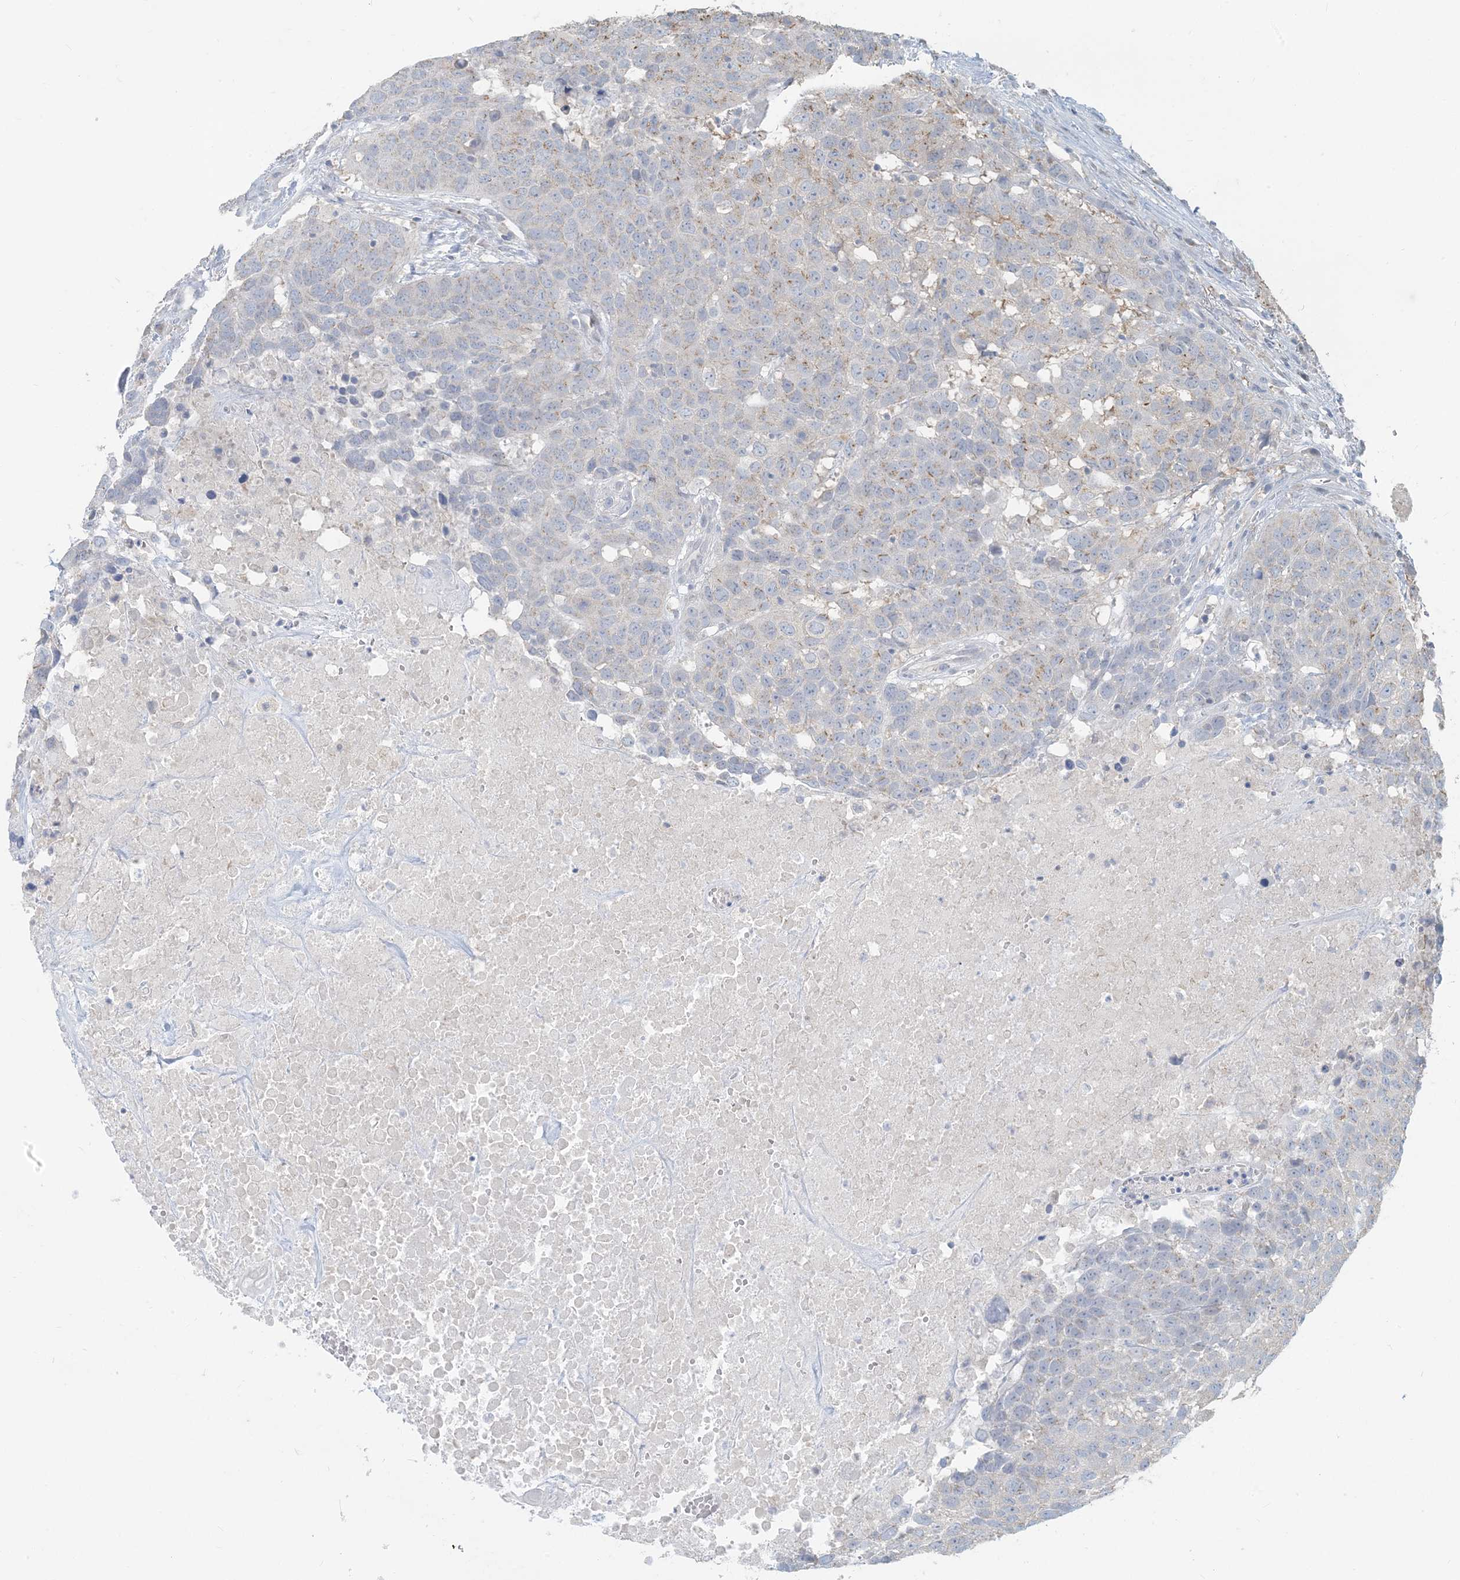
{"staining": {"intensity": "weak", "quantity": "<25%", "location": "cytoplasmic/membranous"}, "tissue": "head and neck cancer", "cell_type": "Tumor cells", "image_type": "cancer", "snomed": [{"axis": "morphology", "description": "Squamous cell carcinoma, NOS"}, {"axis": "topography", "description": "Head-Neck"}], "caption": "A high-resolution image shows immunohistochemistry staining of head and neck cancer (squamous cell carcinoma), which displays no significant positivity in tumor cells. (Brightfield microscopy of DAB immunohistochemistry at high magnification).", "gene": "HACL1", "patient": {"sex": "male", "age": 66}}